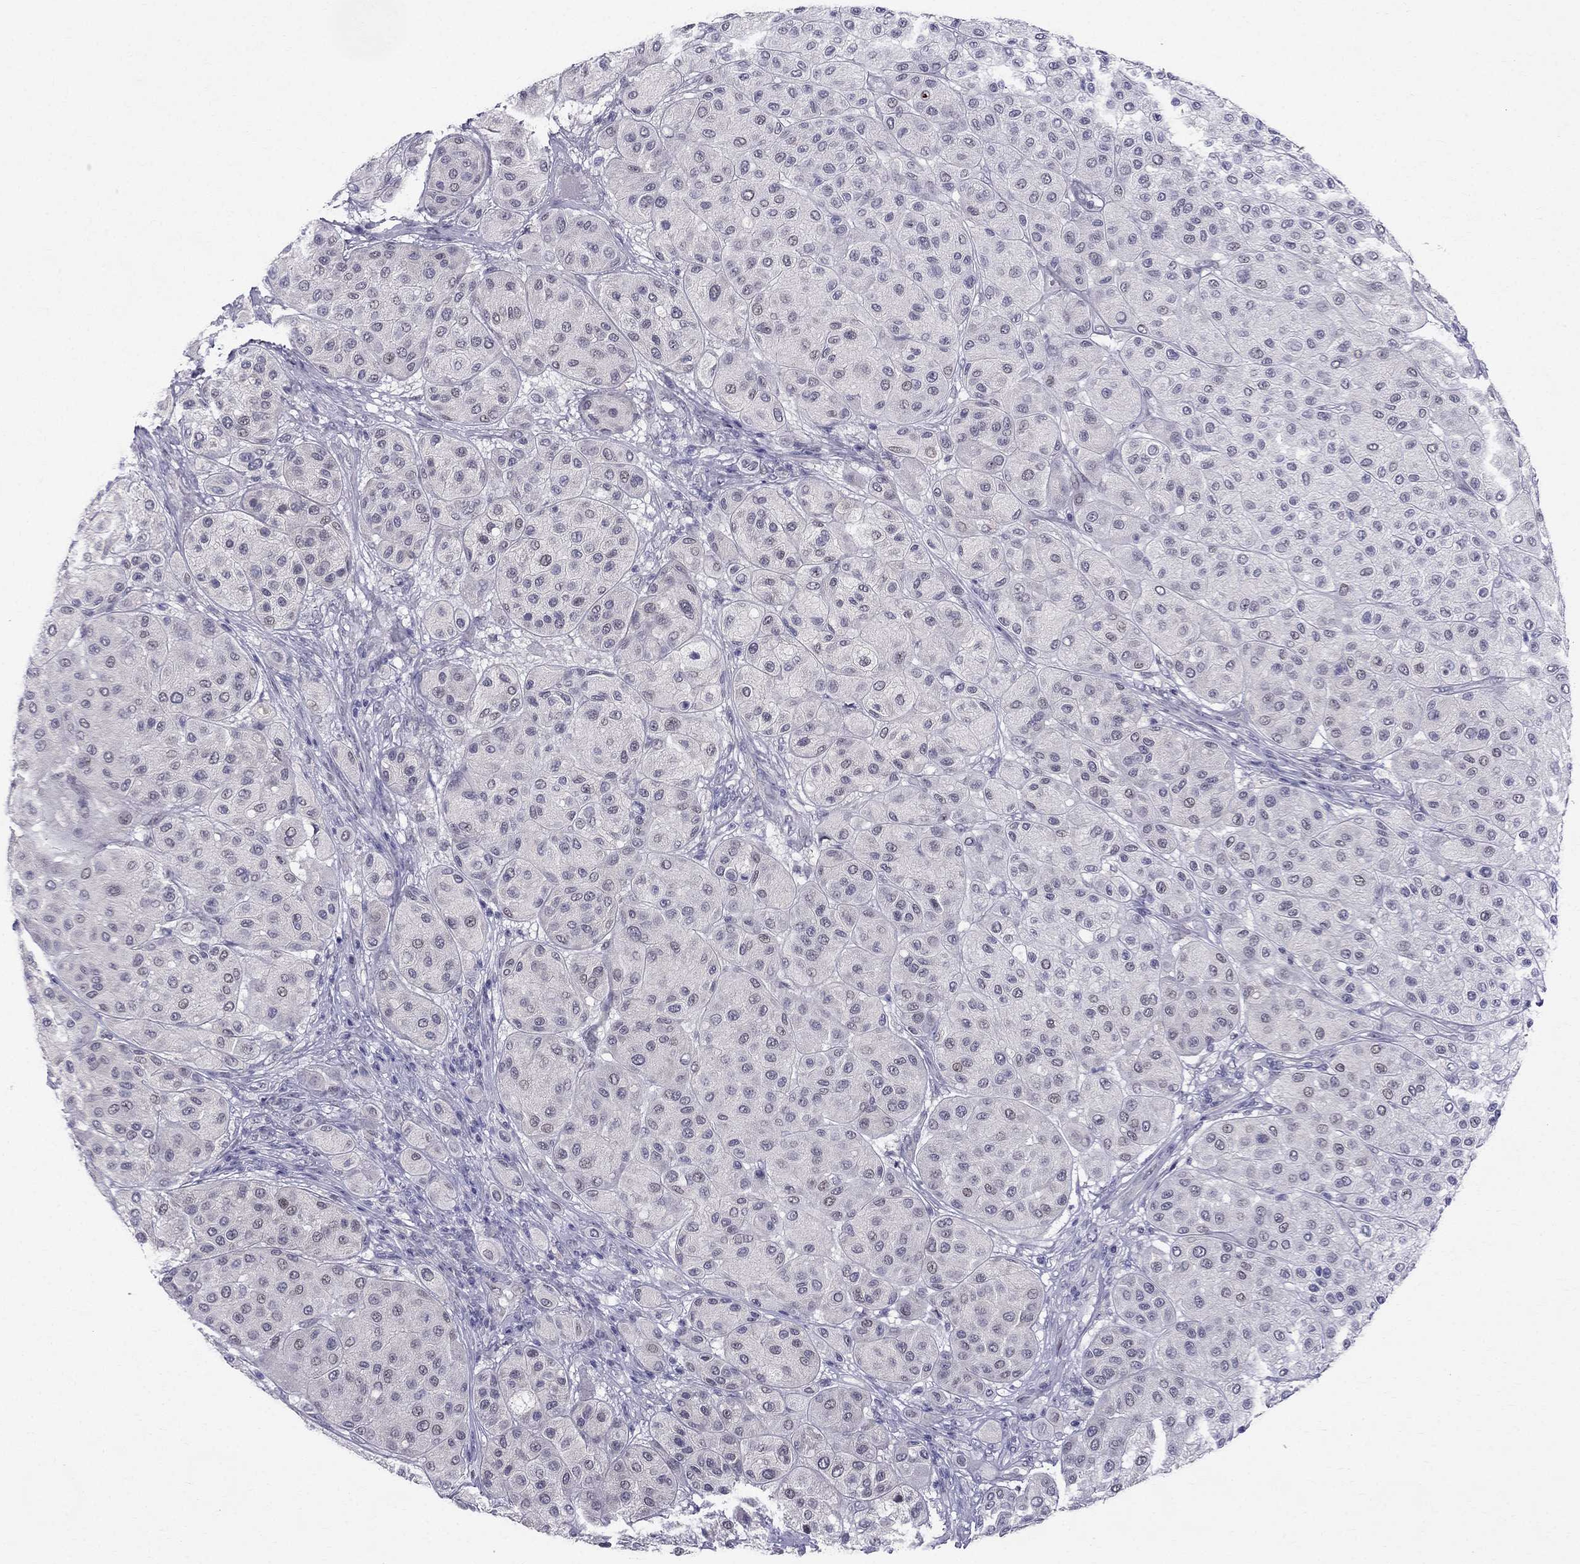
{"staining": {"intensity": "negative", "quantity": "none", "location": "none"}, "tissue": "melanoma", "cell_type": "Tumor cells", "image_type": "cancer", "snomed": [{"axis": "morphology", "description": "Malignant melanoma, Metastatic site"}, {"axis": "topography", "description": "Smooth muscle"}], "caption": "Immunohistochemical staining of melanoma shows no significant positivity in tumor cells.", "gene": "BAG5", "patient": {"sex": "male", "age": 41}}